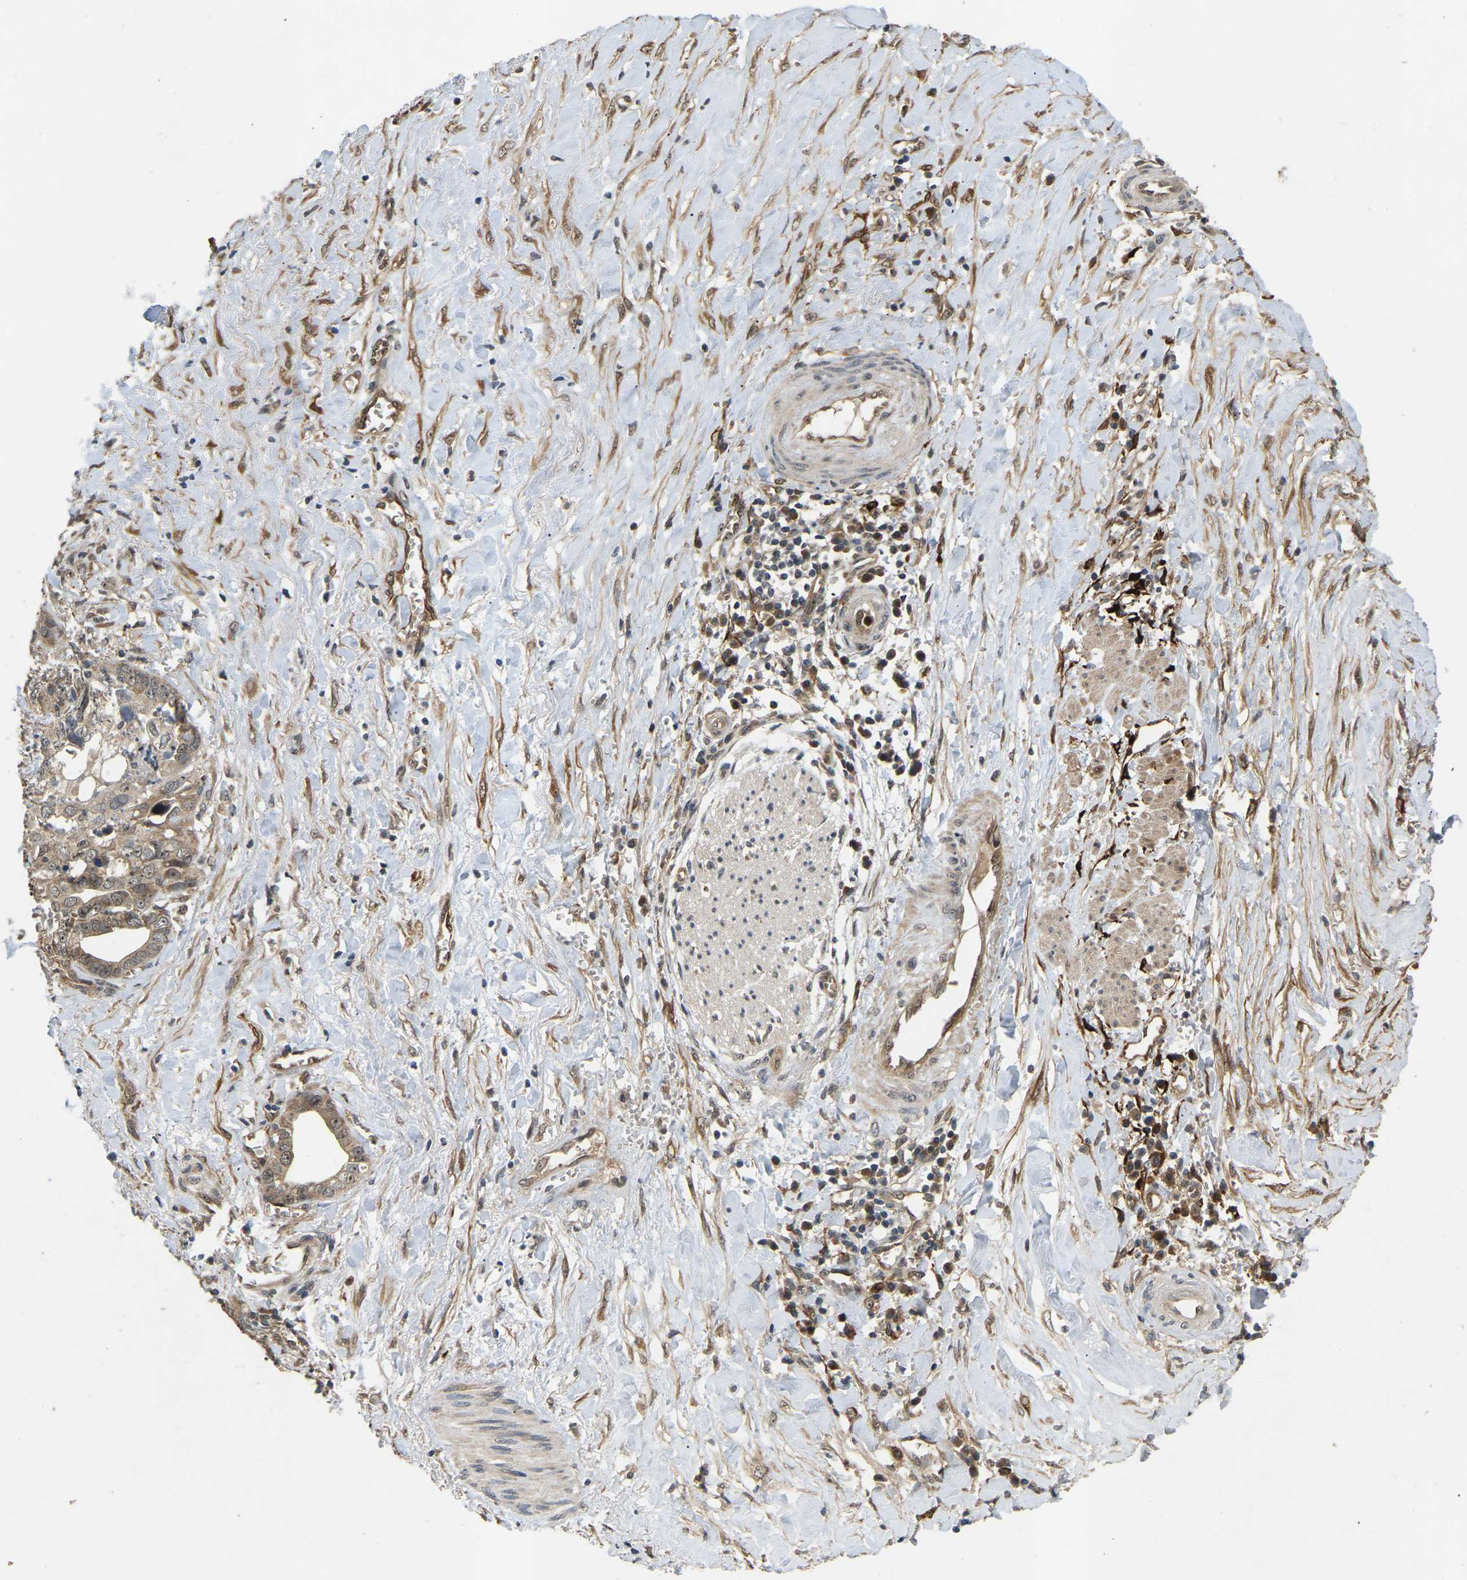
{"staining": {"intensity": "weak", "quantity": ">75%", "location": "cytoplasmic/membranous,nuclear"}, "tissue": "liver cancer", "cell_type": "Tumor cells", "image_type": "cancer", "snomed": [{"axis": "morphology", "description": "Cholangiocarcinoma"}, {"axis": "topography", "description": "Liver"}], "caption": "Protein staining by immunohistochemistry (IHC) reveals weak cytoplasmic/membranous and nuclear positivity in about >75% of tumor cells in liver cancer (cholangiocarcinoma).", "gene": "LIMK2", "patient": {"sex": "female", "age": 79}}